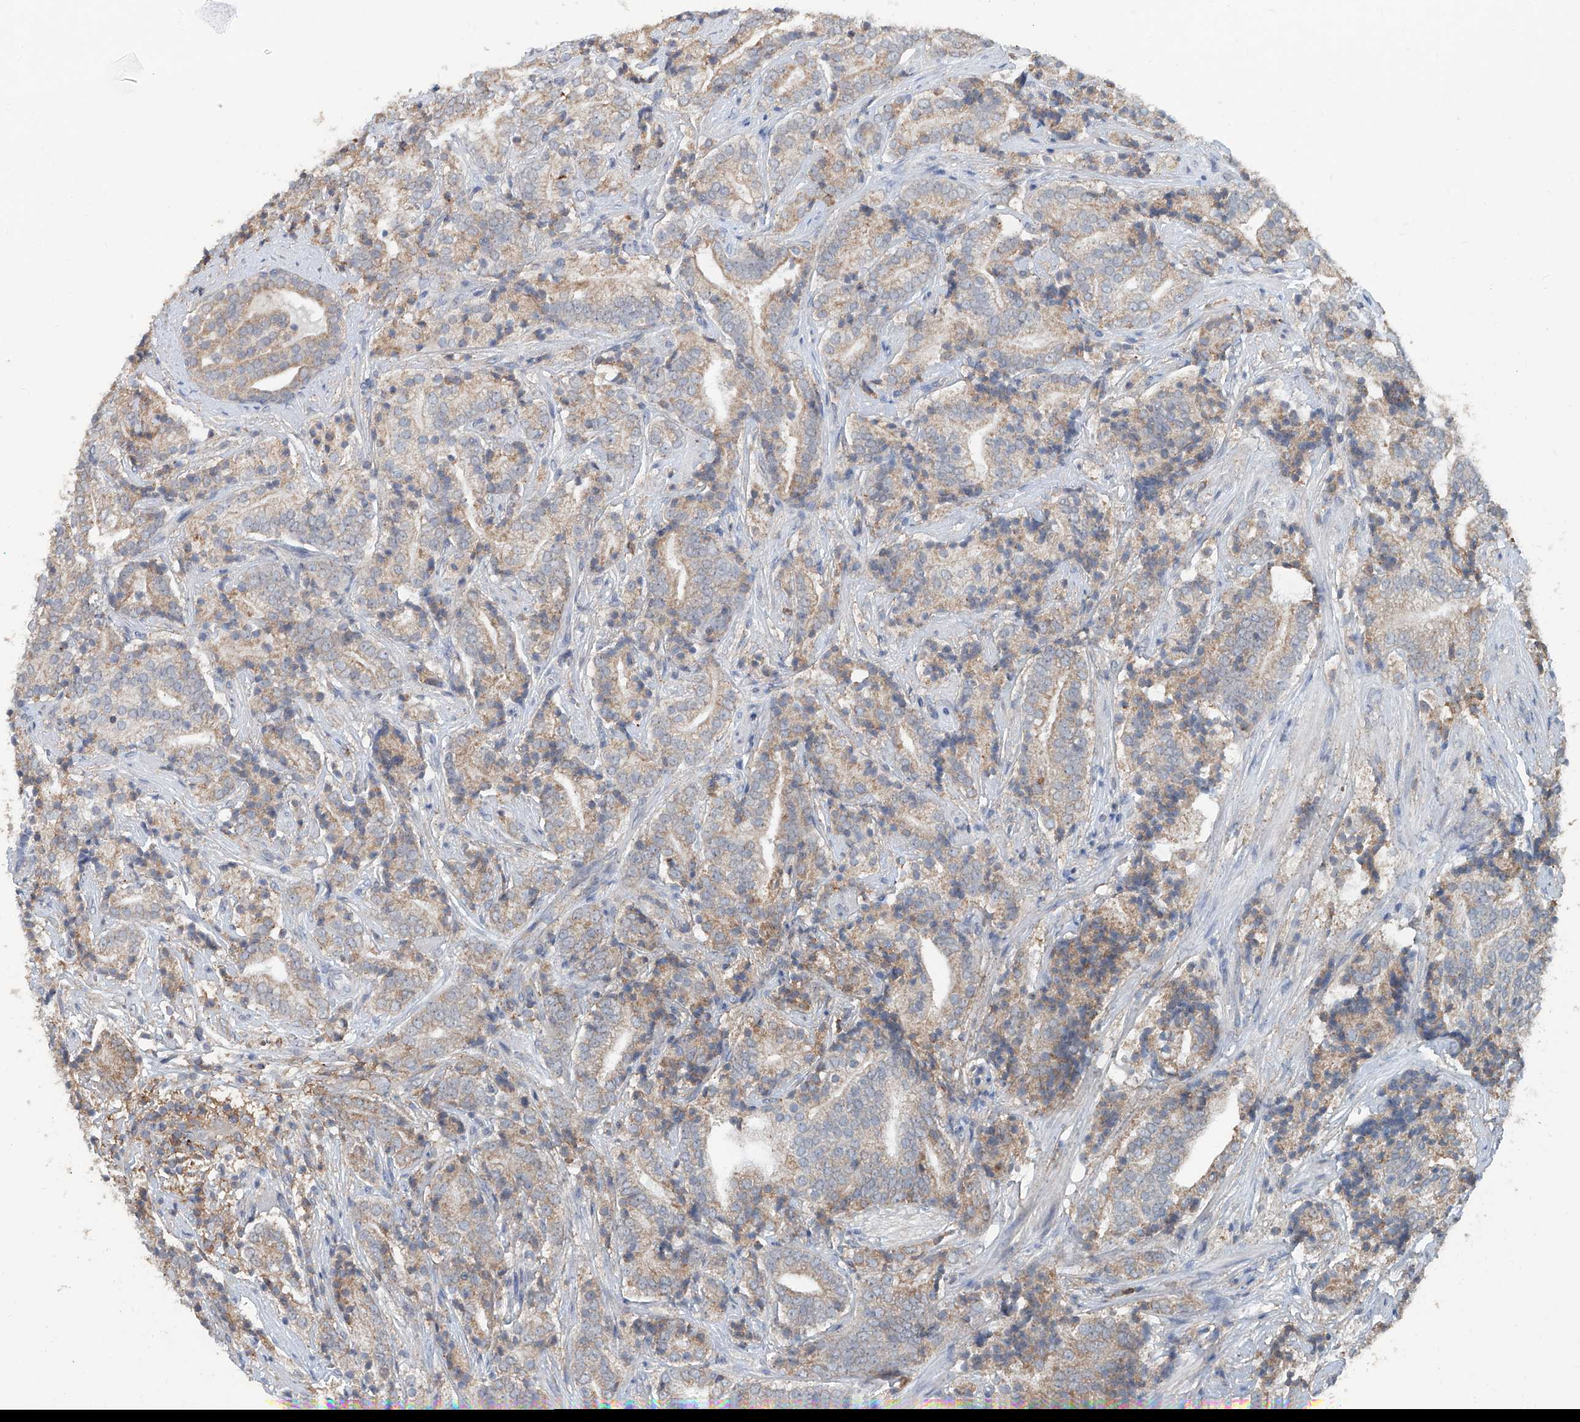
{"staining": {"intensity": "weak", "quantity": ">75%", "location": "cytoplasmic/membranous"}, "tissue": "prostate cancer", "cell_type": "Tumor cells", "image_type": "cancer", "snomed": [{"axis": "morphology", "description": "Adenocarcinoma, High grade"}, {"axis": "topography", "description": "Prostate"}], "caption": "Immunohistochemical staining of human prostate adenocarcinoma (high-grade) demonstrates weak cytoplasmic/membranous protein staining in about >75% of tumor cells. (DAB IHC, brown staining for protein, blue staining for nuclei).", "gene": "KCNK10", "patient": {"sex": "male", "age": 57}}